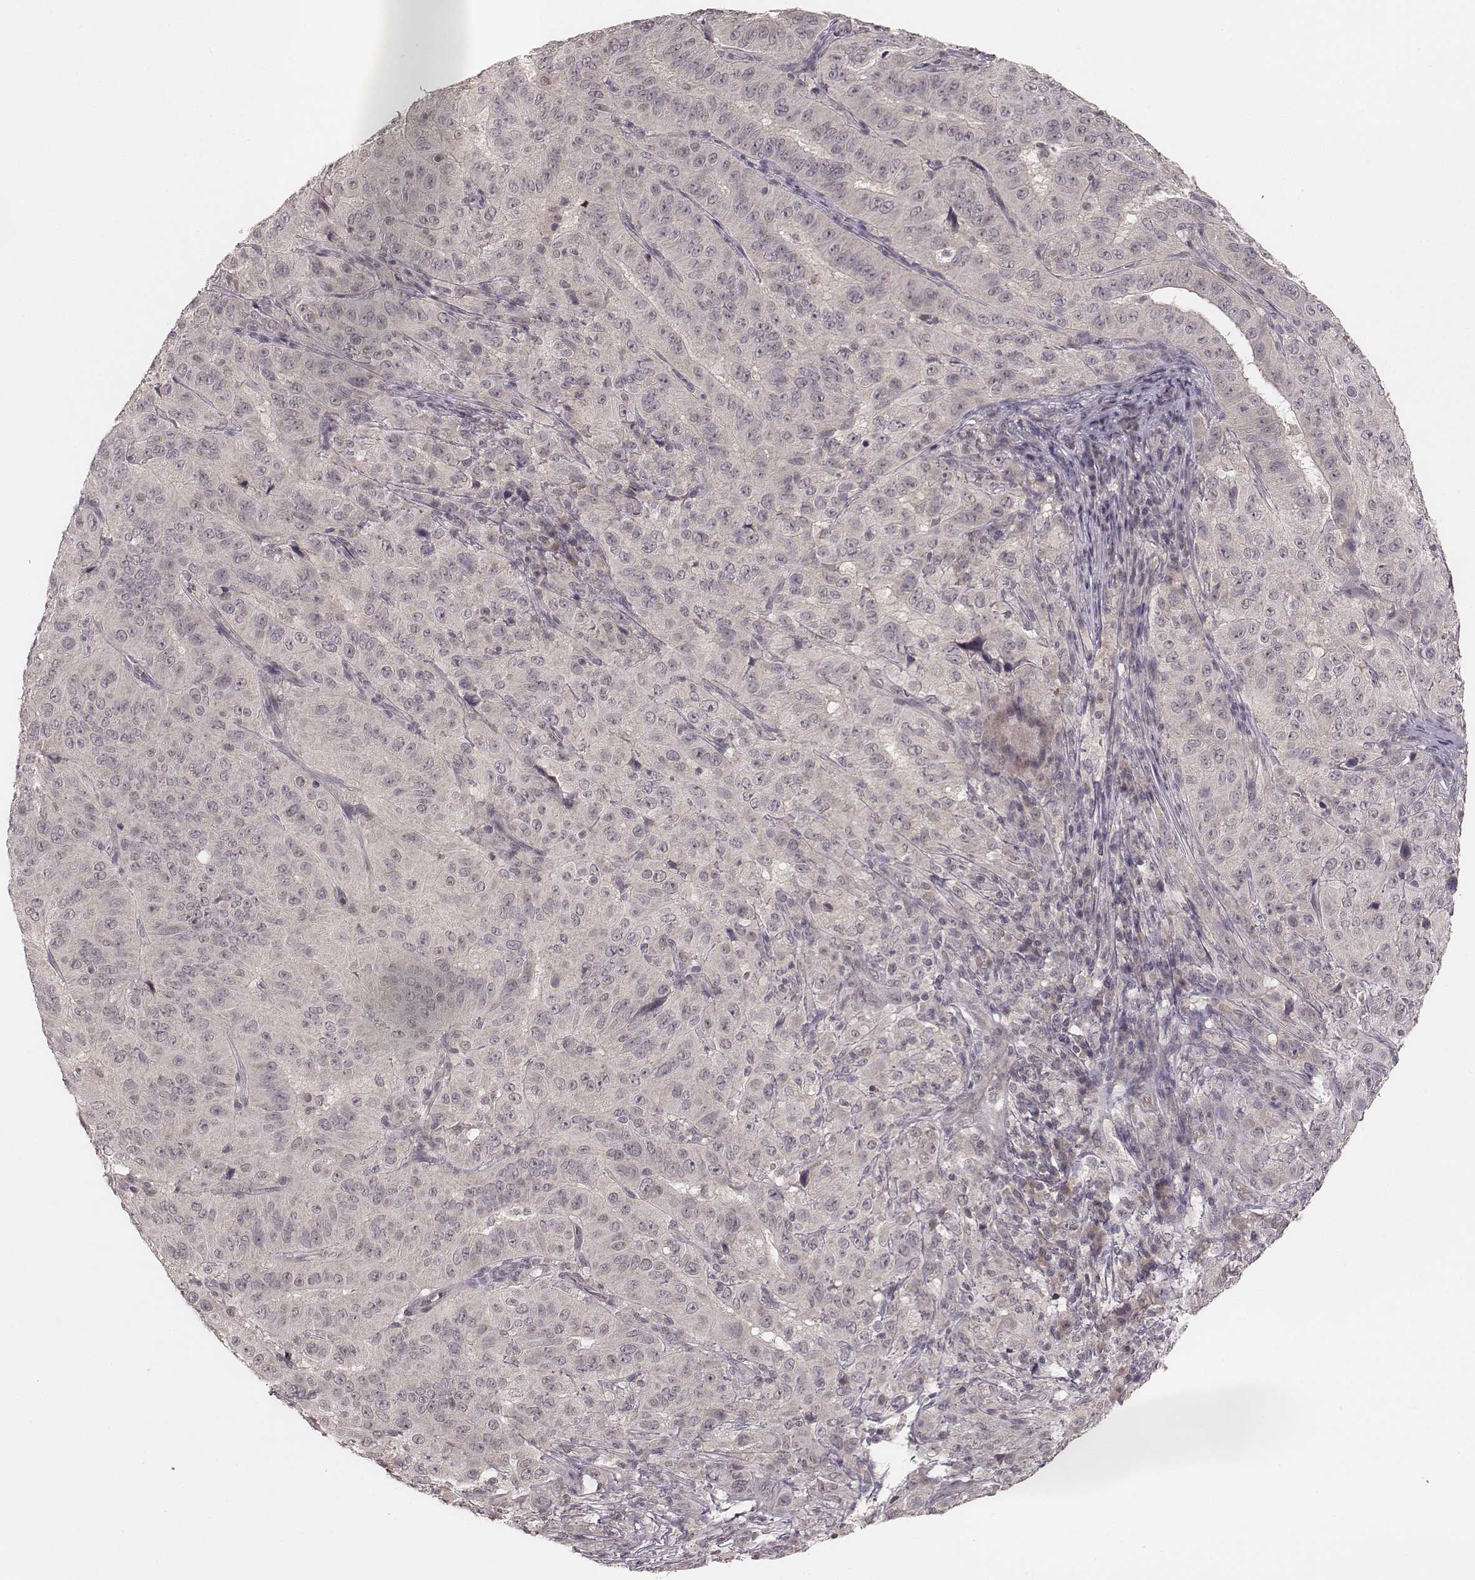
{"staining": {"intensity": "negative", "quantity": "none", "location": "none"}, "tissue": "pancreatic cancer", "cell_type": "Tumor cells", "image_type": "cancer", "snomed": [{"axis": "morphology", "description": "Adenocarcinoma, NOS"}, {"axis": "topography", "description": "Pancreas"}], "caption": "High power microscopy photomicrograph of an immunohistochemistry histopathology image of pancreatic cancer (adenocarcinoma), revealing no significant expression in tumor cells.", "gene": "LY6K", "patient": {"sex": "male", "age": 63}}